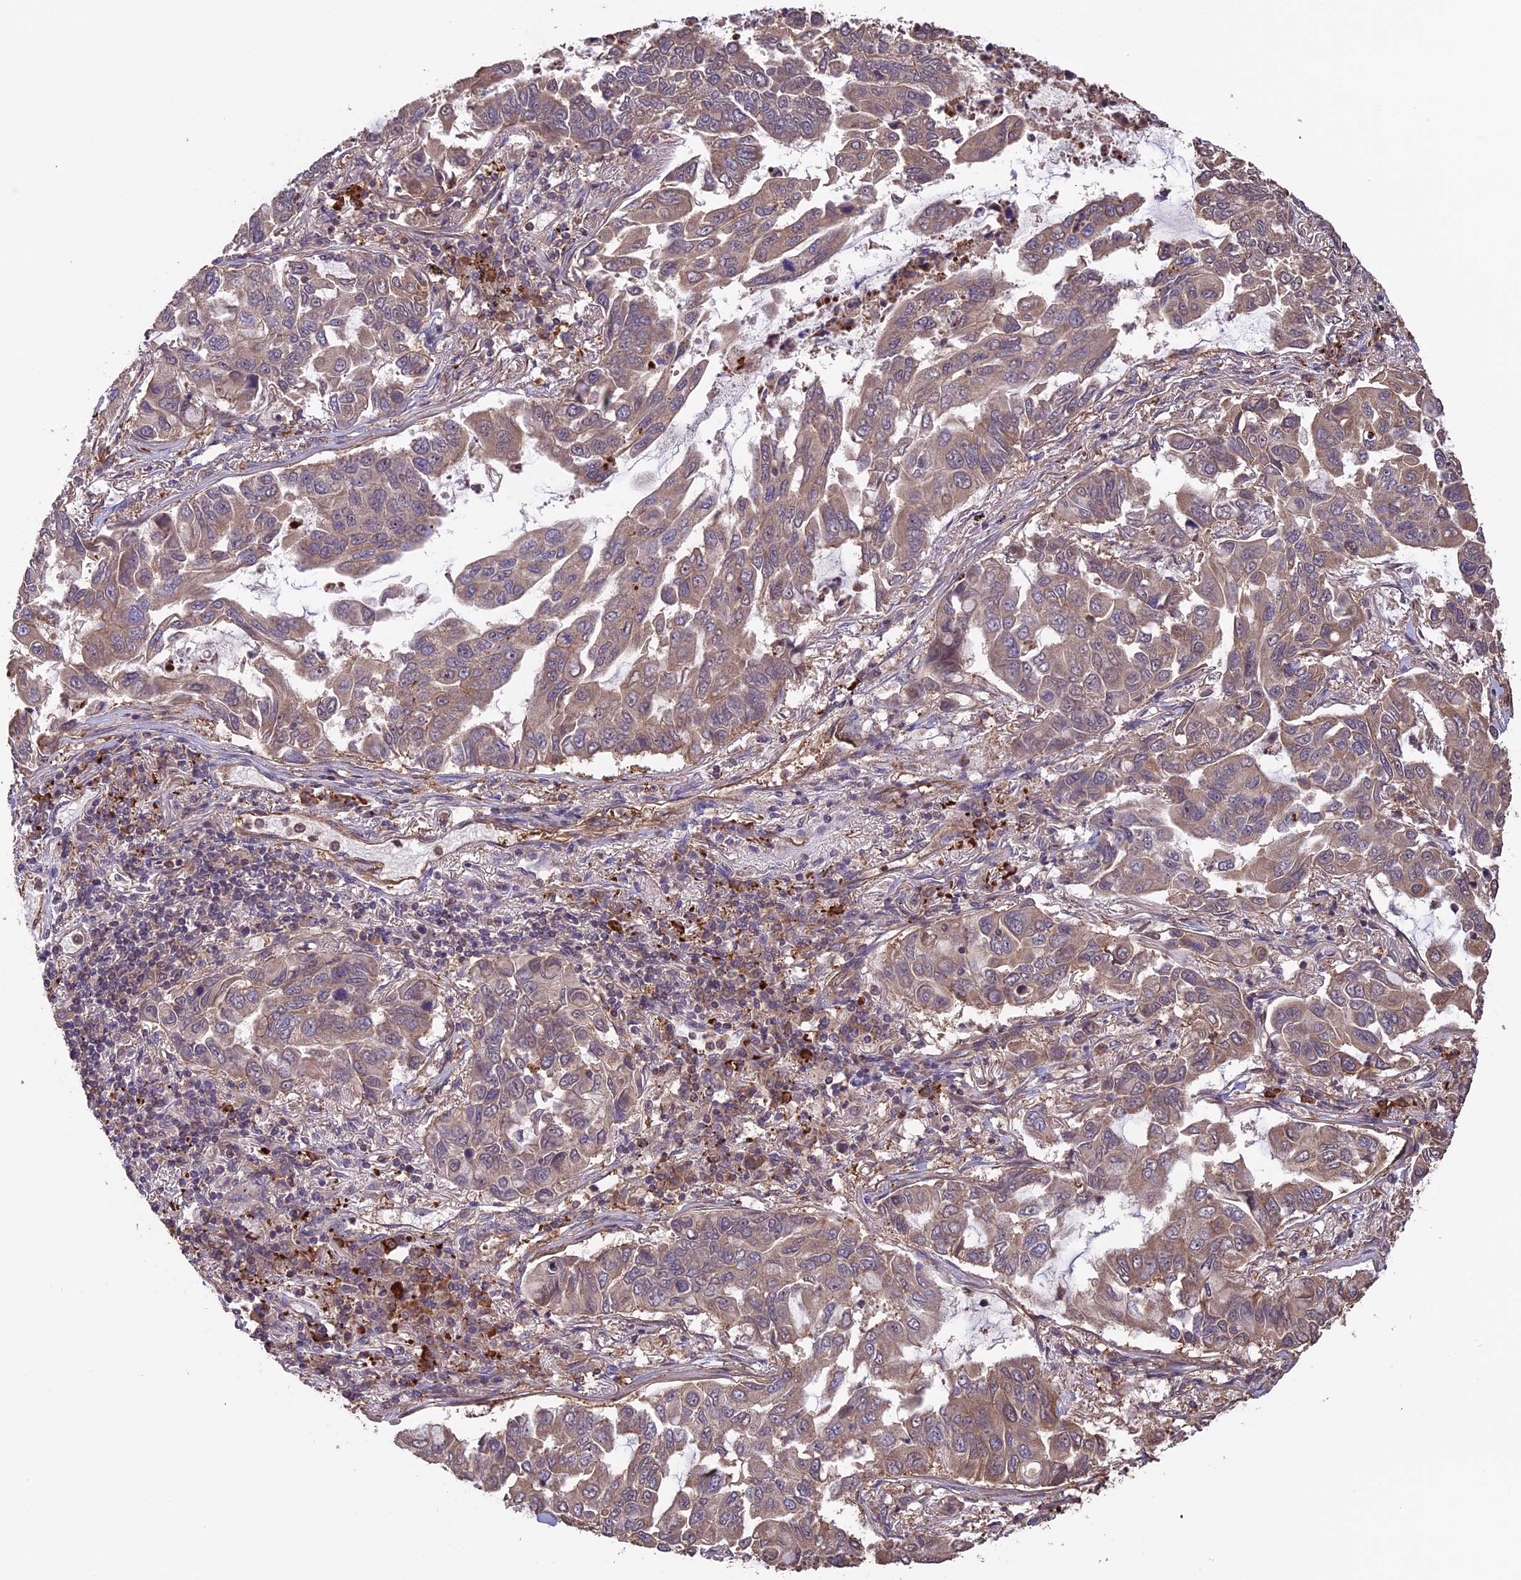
{"staining": {"intensity": "weak", "quantity": "25%-75%", "location": "cytoplasmic/membranous"}, "tissue": "lung cancer", "cell_type": "Tumor cells", "image_type": "cancer", "snomed": [{"axis": "morphology", "description": "Adenocarcinoma, NOS"}, {"axis": "topography", "description": "Lung"}], "caption": "Tumor cells show low levels of weak cytoplasmic/membranous expression in approximately 25%-75% of cells in lung cancer (adenocarcinoma). (IHC, brightfield microscopy, high magnification).", "gene": "GAS8", "patient": {"sex": "male", "age": 64}}